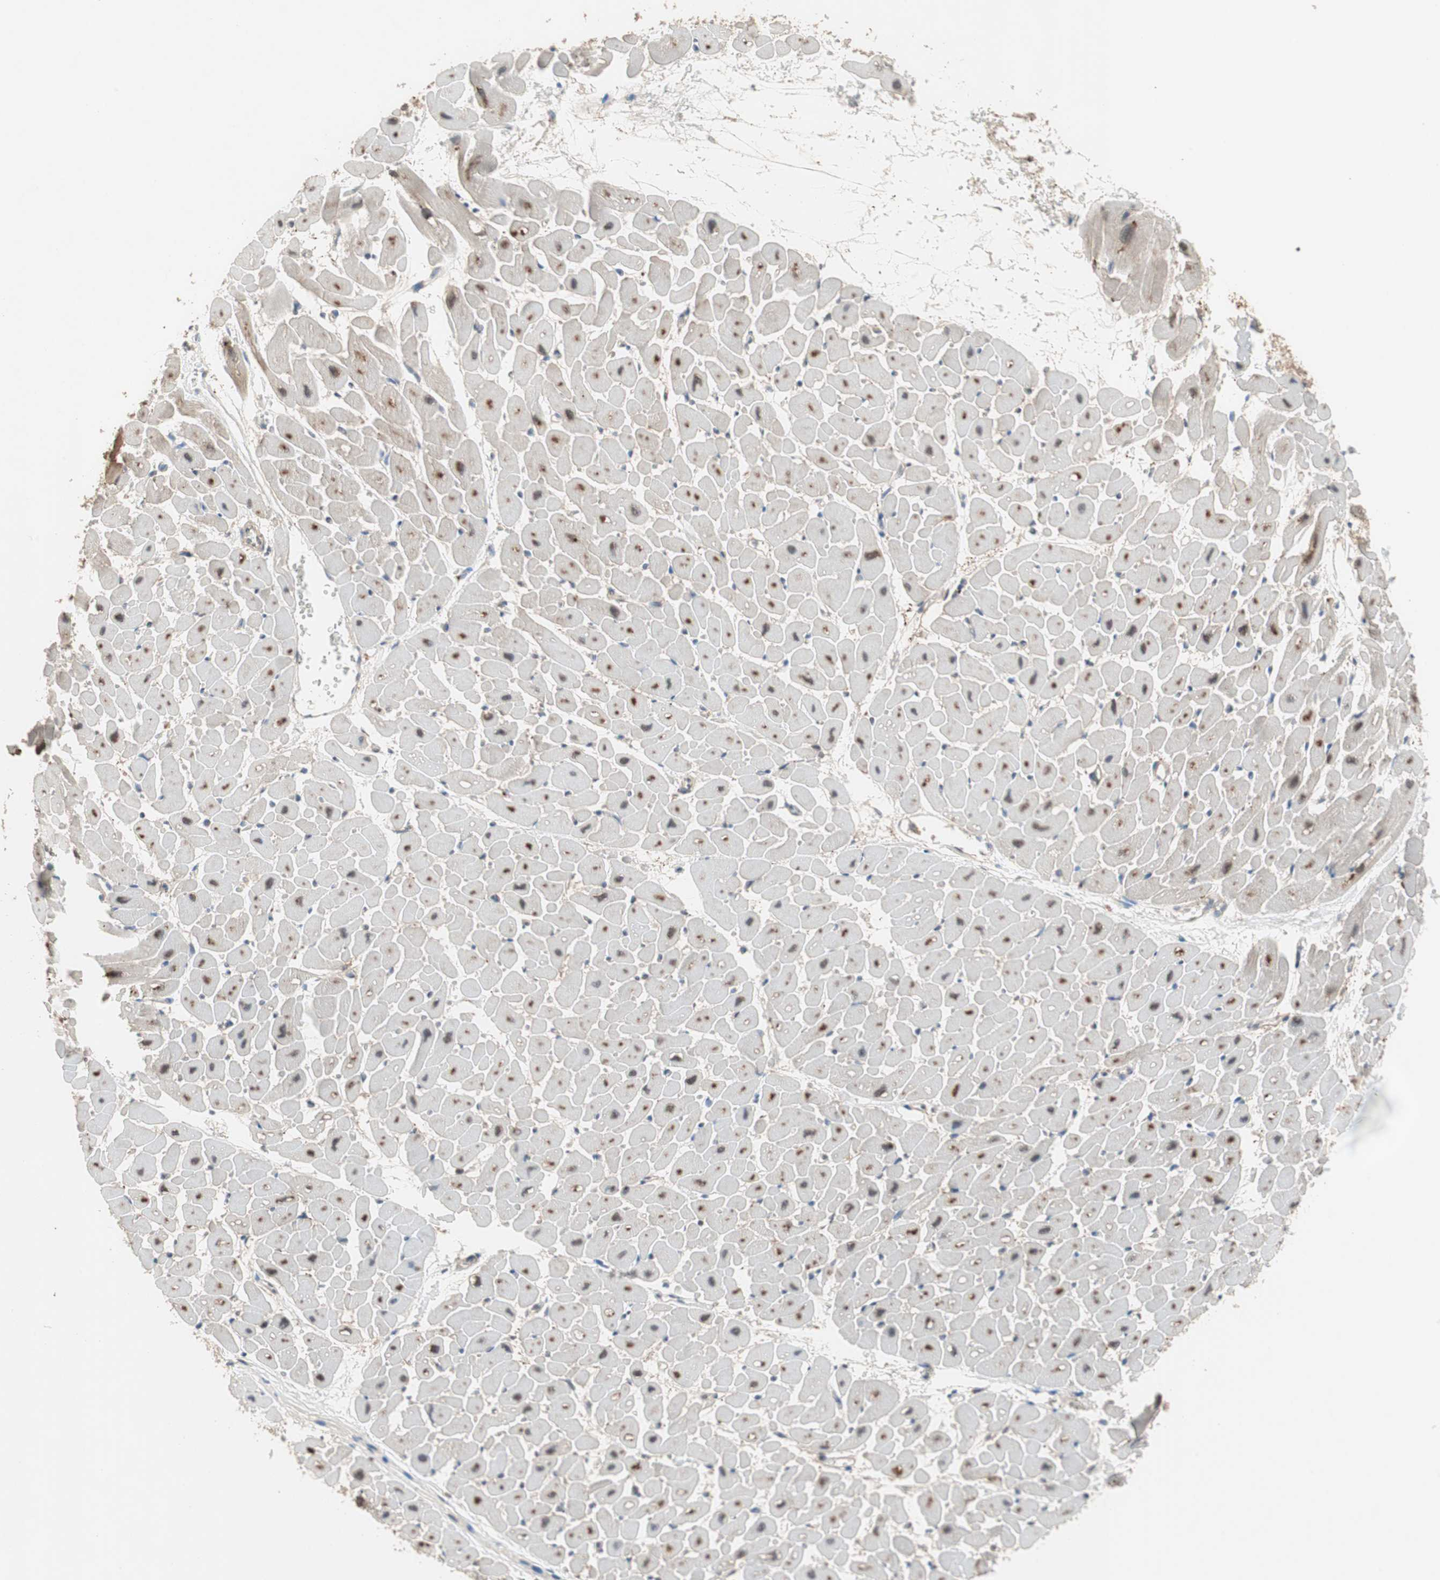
{"staining": {"intensity": "weak", "quantity": ">75%", "location": "cytoplasmic/membranous"}, "tissue": "heart muscle", "cell_type": "Cardiomyocytes", "image_type": "normal", "snomed": [{"axis": "morphology", "description": "Normal tissue, NOS"}, {"axis": "topography", "description": "Heart"}], "caption": "Immunohistochemical staining of normal heart muscle shows weak cytoplasmic/membranous protein positivity in approximately >75% of cardiomyocytes.", "gene": "GART", "patient": {"sex": "male", "age": 45}}